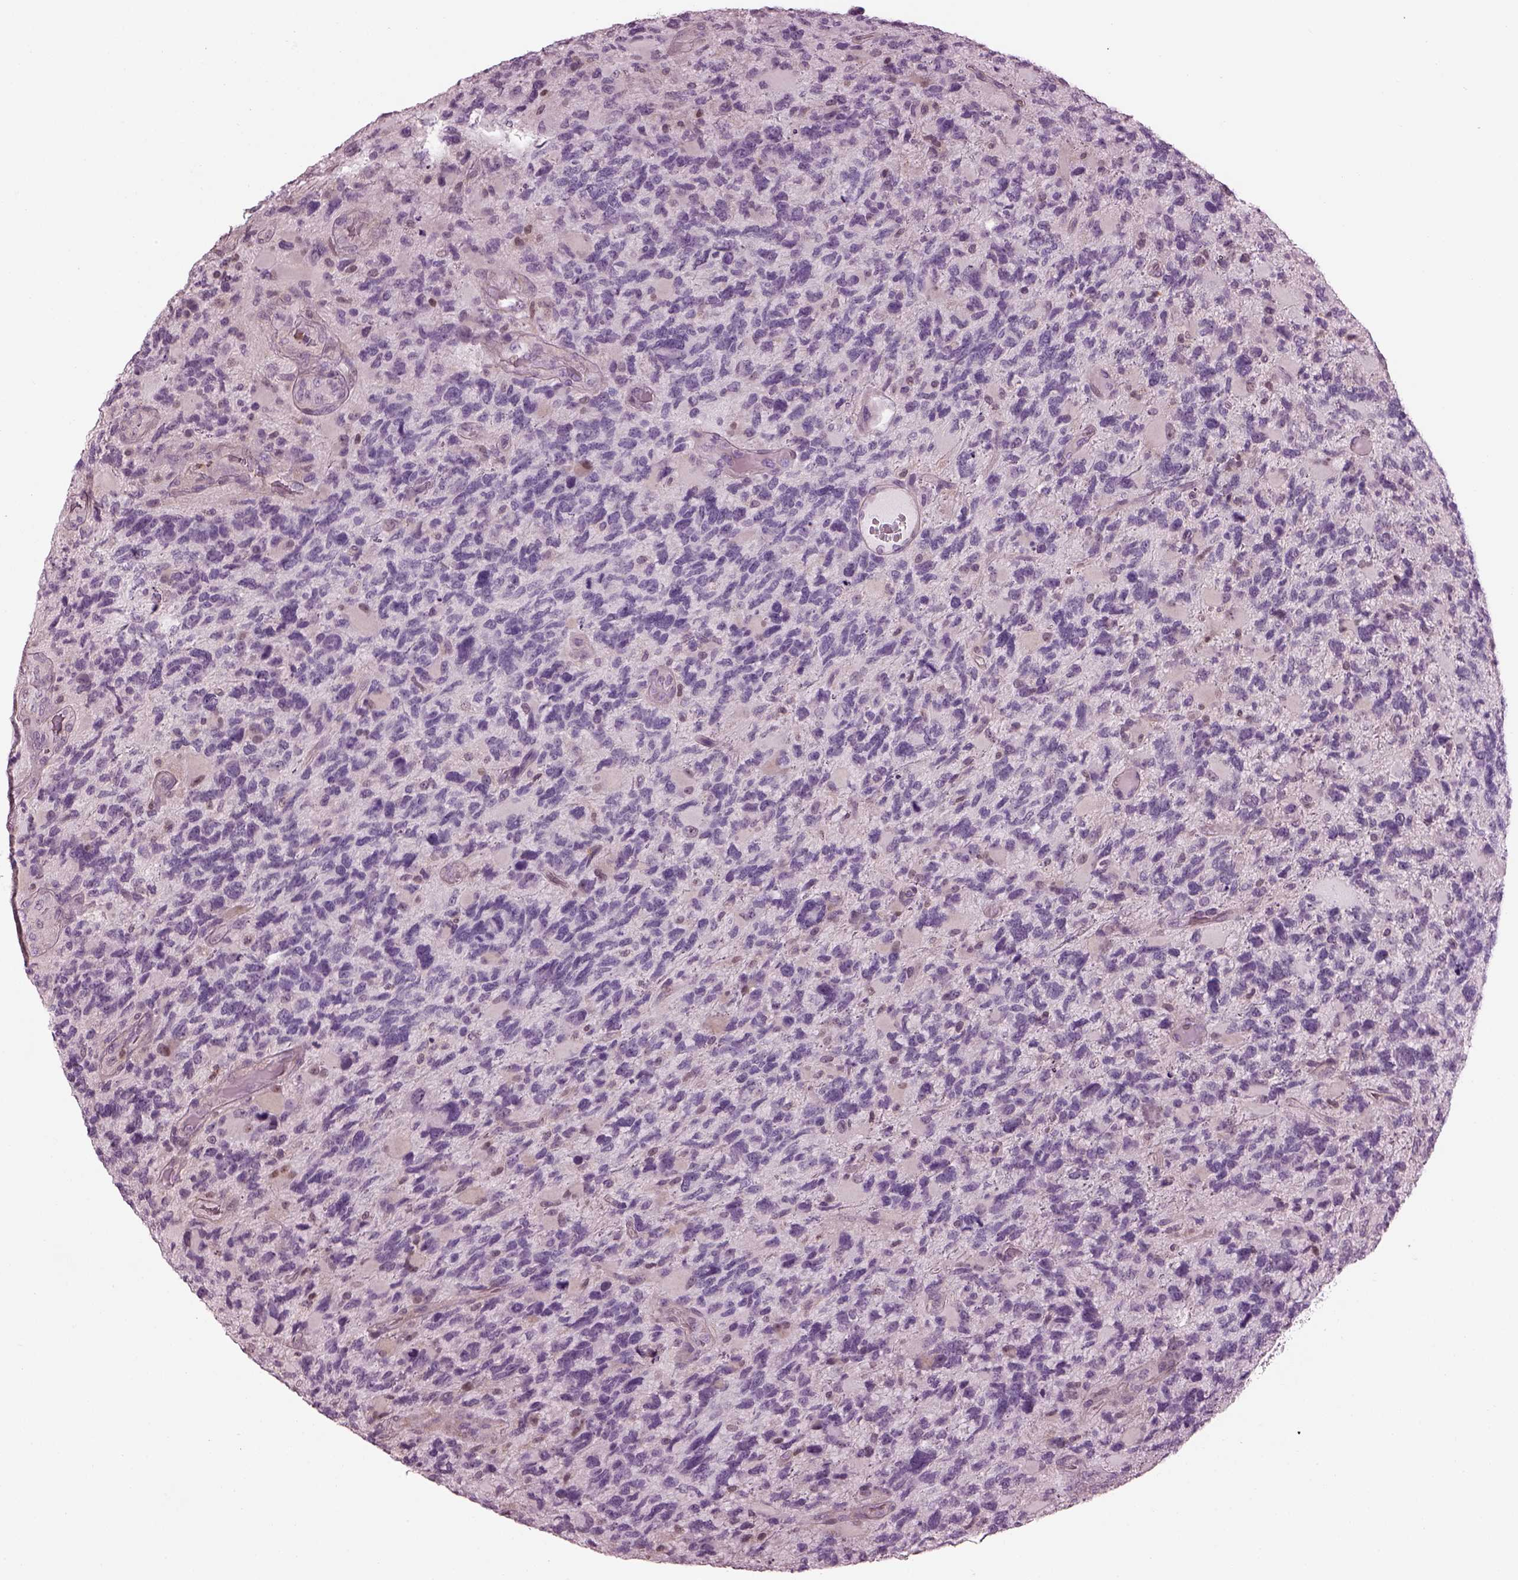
{"staining": {"intensity": "negative", "quantity": "none", "location": "none"}, "tissue": "glioma", "cell_type": "Tumor cells", "image_type": "cancer", "snomed": [{"axis": "morphology", "description": "Glioma, malignant, High grade"}, {"axis": "topography", "description": "Brain"}], "caption": "Immunohistochemistry (IHC) histopathology image of malignant glioma (high-grade) stained for a protein (brown), which shows no positivity in tumor cells.", "gene": "BFSP1", "patient": {"sex": "female", "age": 71}}